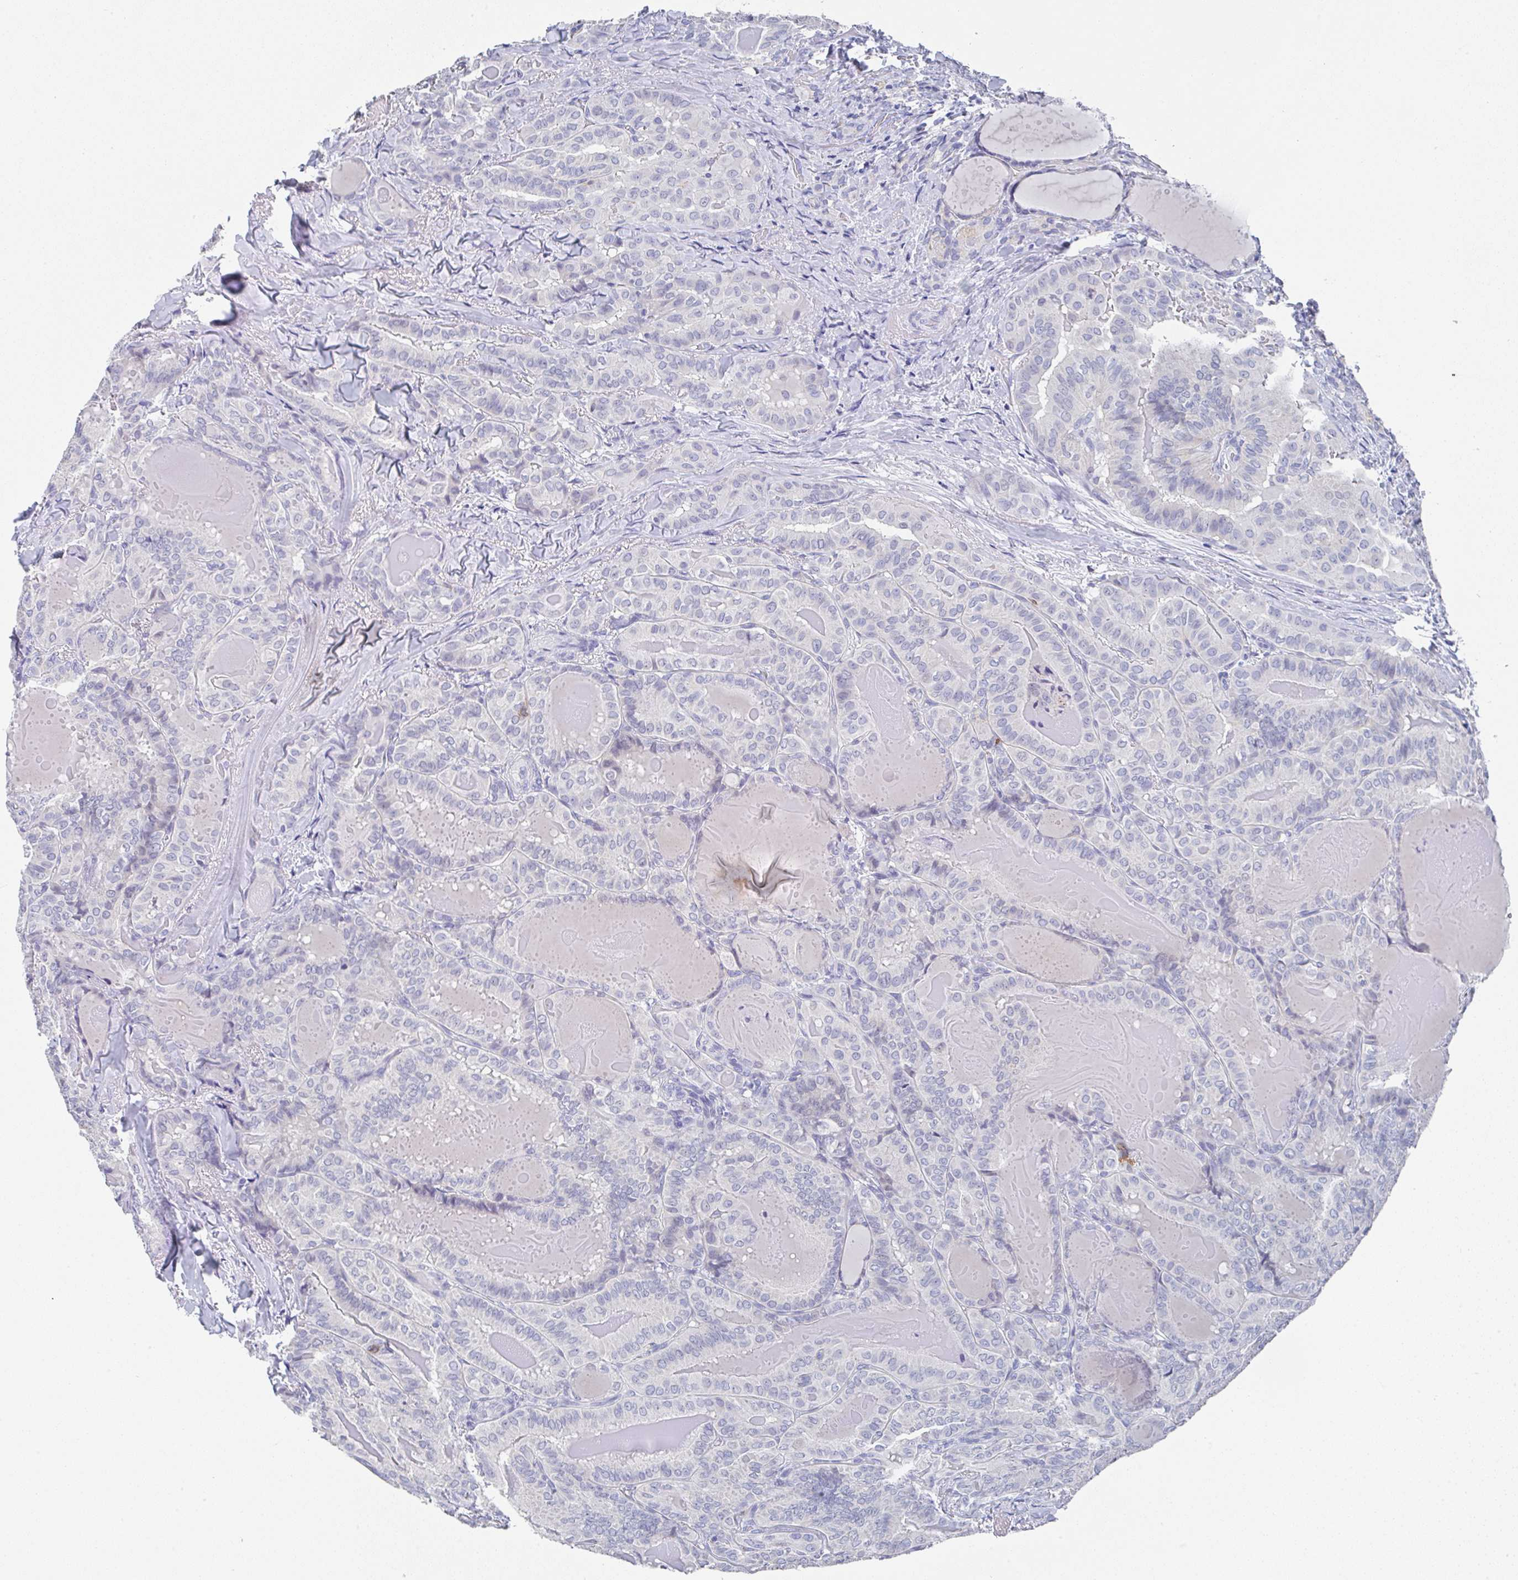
{"staining": {"intensity": "negative", "quantity": "none", "location": "none"}, "tissue": "thyroid cancer", "cell_type": "Tumor cells", "image_type": "cancer", "snomed": [{"axis": "morphology", "description": "Papillary adenocarcinoma, NOS"}, {"axis": "topography", "description": "Thyroid gland"}], "caption": "Immunohistochemistry (IHC) image of neoplastic tissue: human thyroid cancer (papillary adenocarcinoma) stained with DAB demonstrates no significant protein positivity in tumor cells.", "gene": "TNFRSF8", "patient": {"sex": "female", "age": 68}}